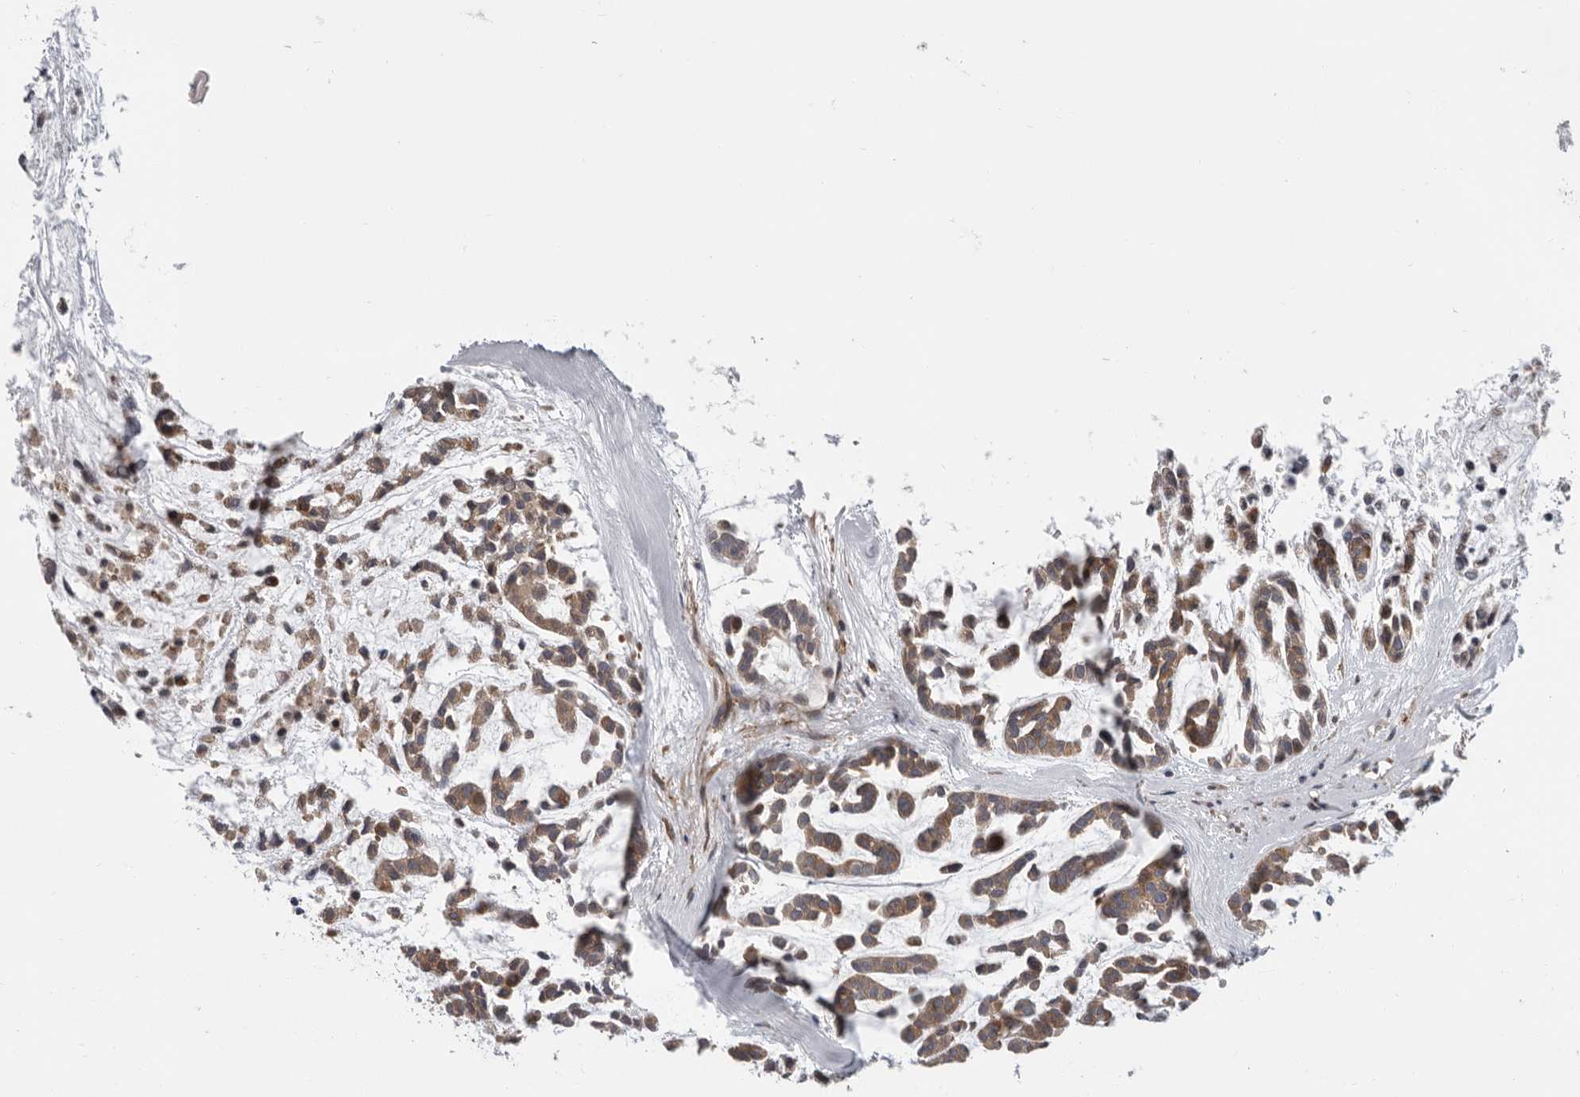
{"staining": {"intensity": "moderate", "quantity": ">75%", "location": "cytoplasmic/membranous"}, "tissue": "head and neck cancer", "cell_type": "Tumor cells", "image_type": "cancer", "snomed": [{"axis": "morphology", "description": "Adenocarcinoma, NOS"}, {"axis": "morphology", "description": "Adenoma, NOS"}, {"axis": "topography", "description": "Head-Neck"}], "caption": "Immunohistochemistry (DAB (3,3'-diaminobenzidine)) staining of human head and neck adenoma demonstrates moderate cytoplasmic/membranous protein positivity in about >75% of tumor cells.", "gene": "ATXN3L", "patient": {"sex": "female", "age": 55}}